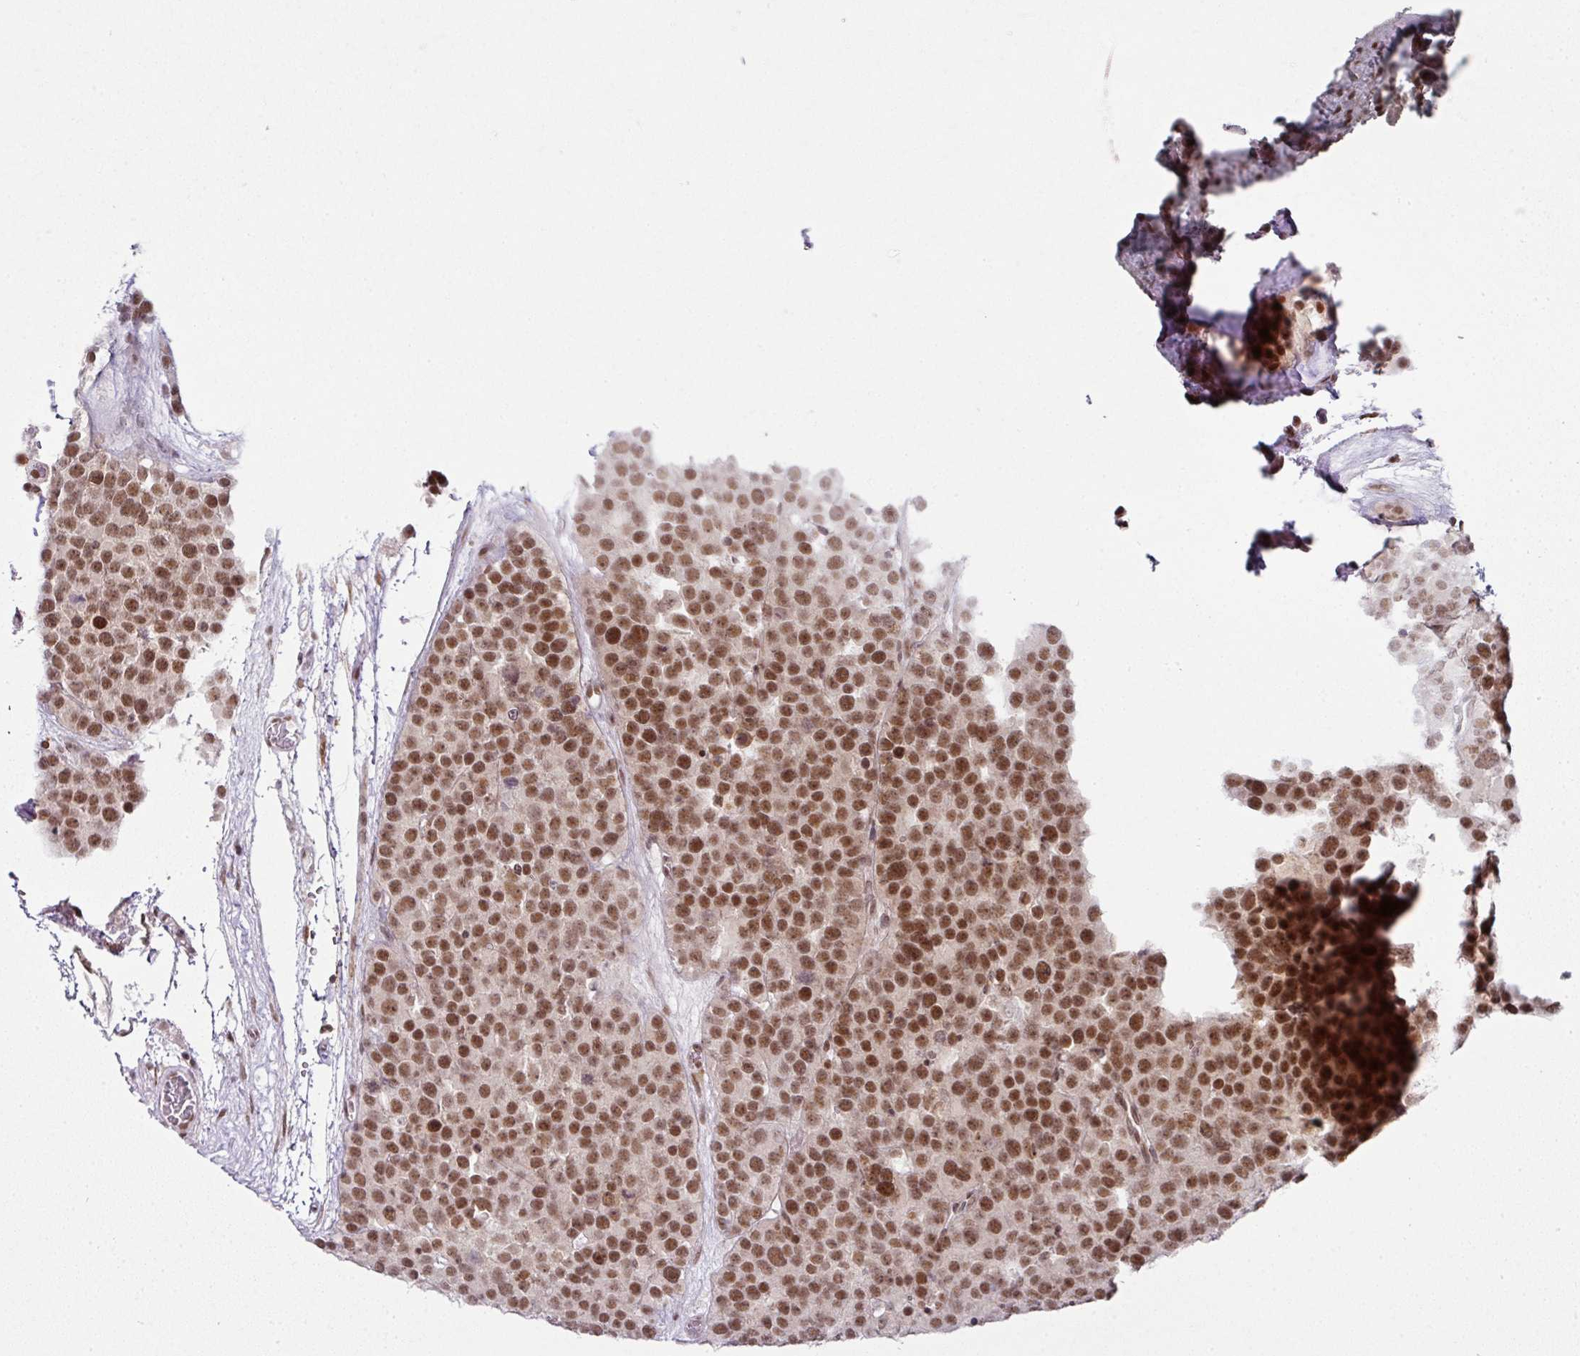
{"staining": {"intensity": "moderate", "quantity": ">75%", "location": "nuclear"}, "tissue": "testis cancer", "cell_type": "Tumor cells", "image_type": "cancer", "snomed": [{"axis": "morphology", "description": "Seminoma, NOS"}, {"axis": "topography", "description": "Testis"}], "caption": "Immunohistochemistry (IHC) of seminoma (testis) reveals medium levels of moderate nuclear positivity in about >75% of tumor cells. Using DAB (3,3'-diaminobenzidine) (brown) and hematoxylin (blue) stains, captured at high magnification using brightfield microscopy.", "gene": "NFYA", "patient": {"sex": "male", "age": 71}}